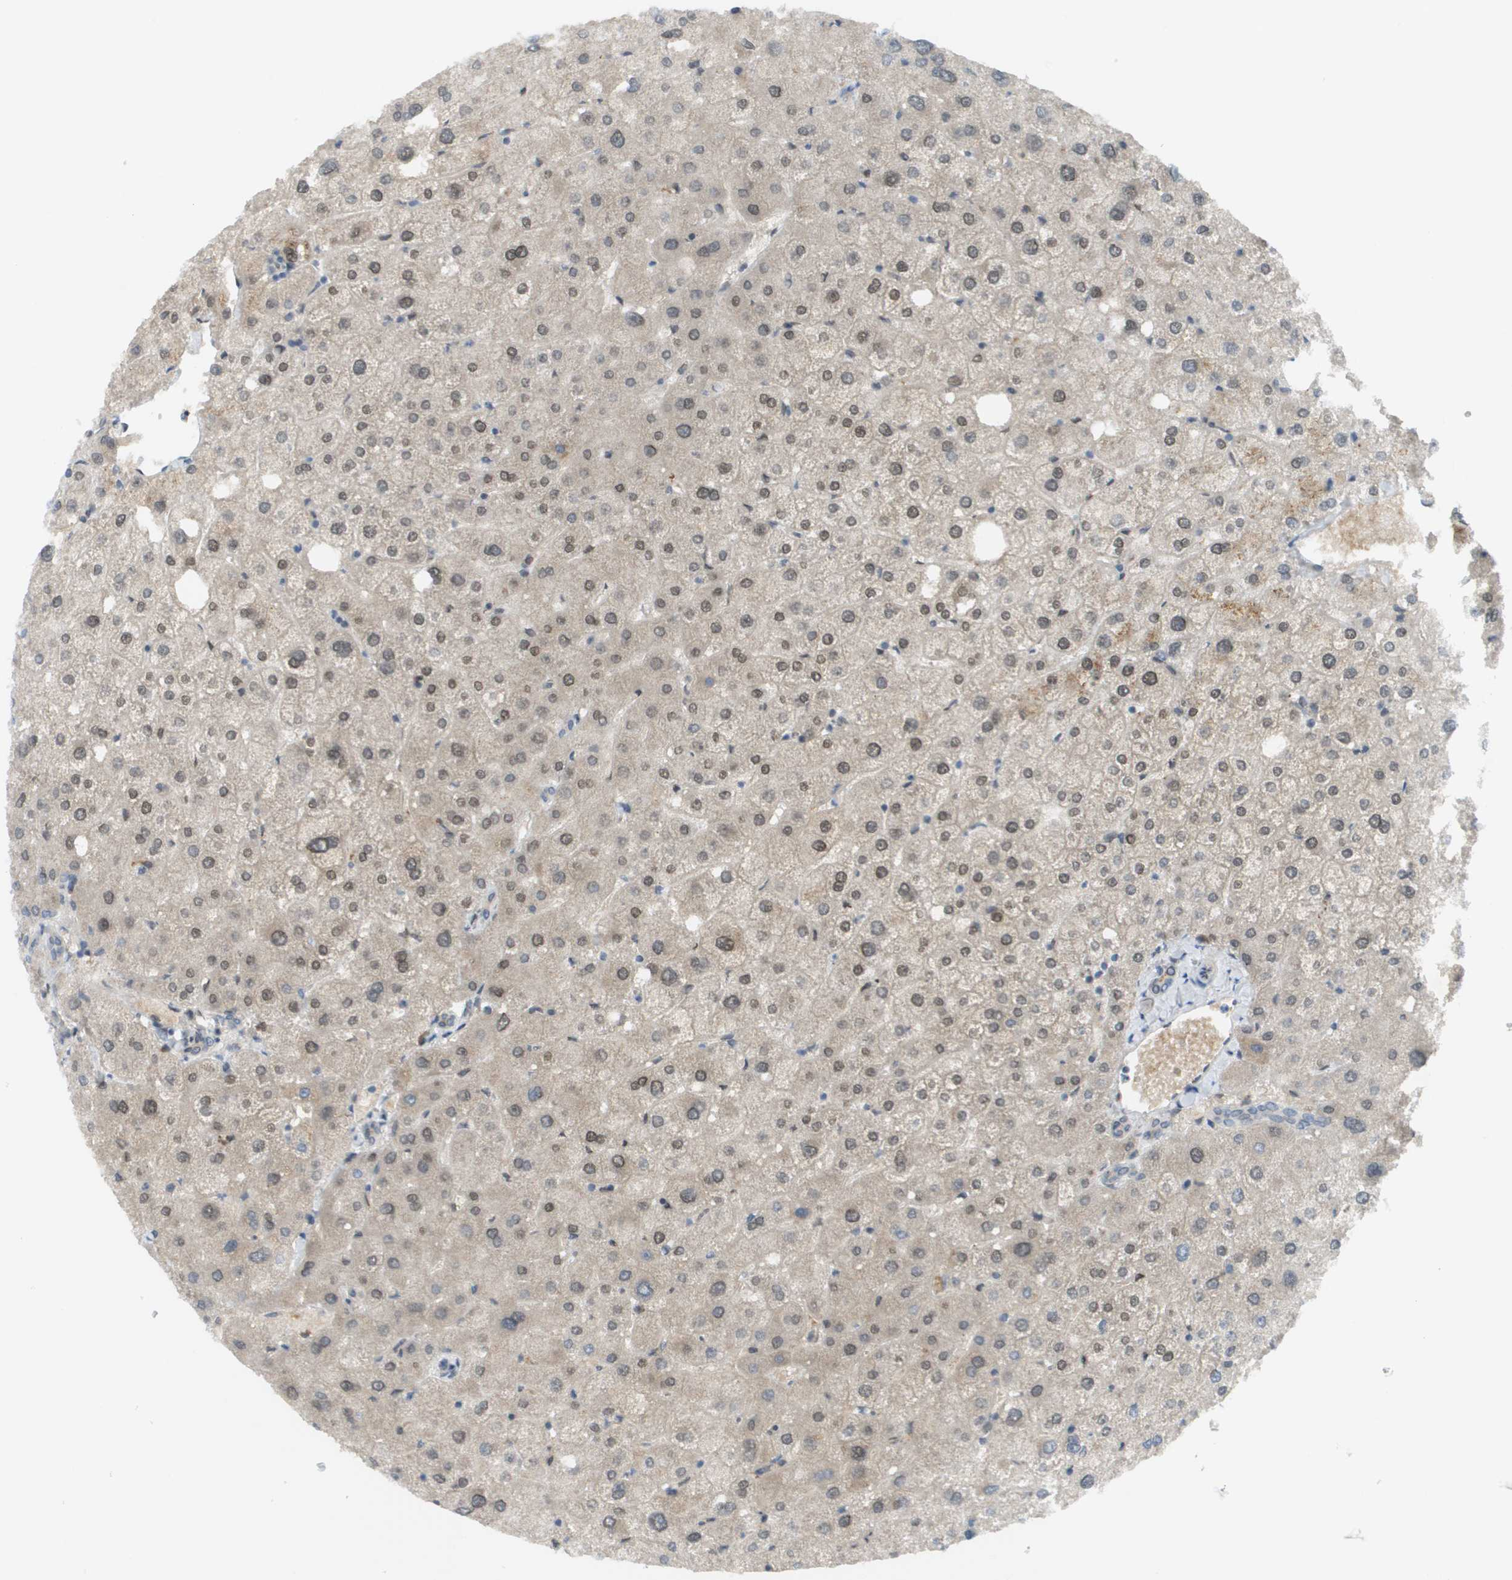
{"staining": {"intensity": "moderate", "quantity": "<25%", "location": "cytoplasmic/membranous"}, "tissue": "liver", "cell_type": "Cholangiocytes", "image_type": "normal", "snomed": [{"axis": "morphology", "description": "Normal tissue, NOS"}, {"axis": "topography", "description": "Liver"}], "caption": "Cholangiocytes reveal moderate cytoplasmic/membranous positivity in about <25% of cells in benign liver.", "gene": "CACNB4", "patient": {"sex": "male", "age": 73}}